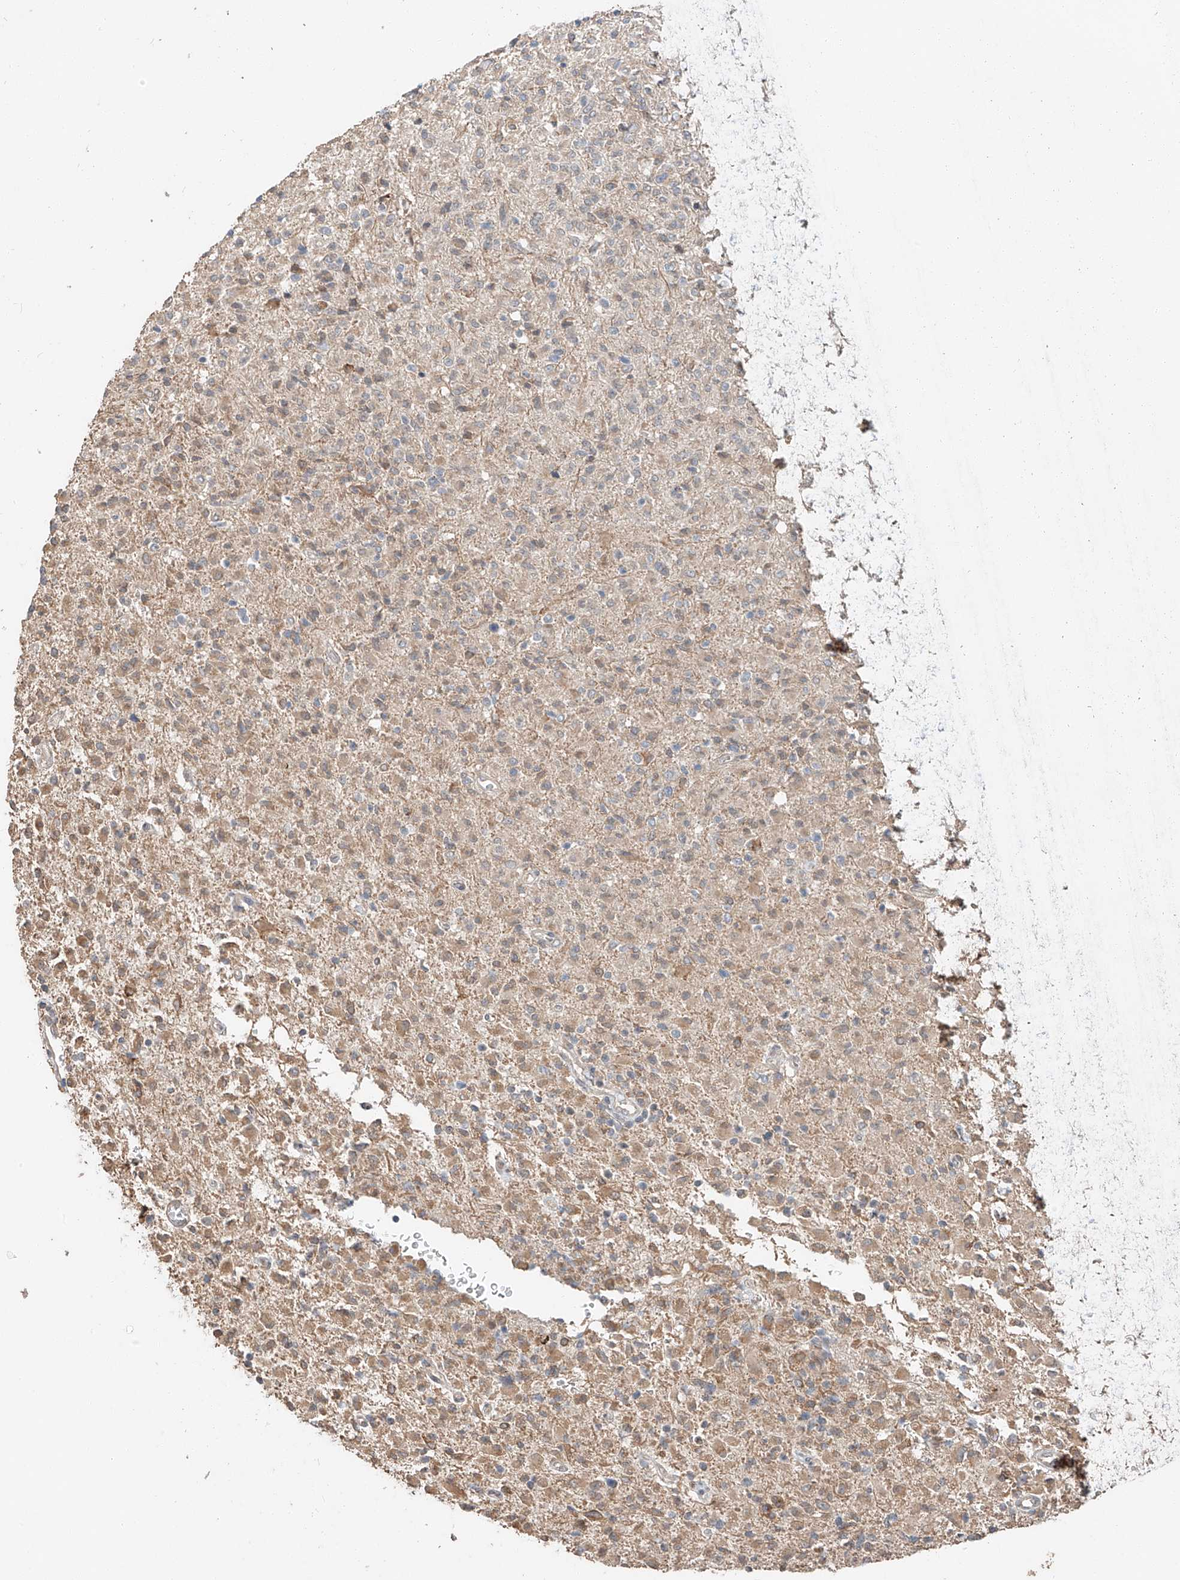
{"staining": {"intensity": "weak", "quantity": "25%-75%", "location": "cytoplasmic/membranous"}, "tissue": "glioma", "cell_type": "Tumor cells", "image_type": "cancer", "snomed": [{"axis": "morphology", "description": "Glioma, malignant, High grade"}, {"axis": "topography", "description": "Brain"}], "caption": "Brown immunohistochemical staining in glioma exhibits weak cytoplasmic/membranous expression in approximately 25%-75% of tumor cells. (DAB = brown stain, brightfield microscopy at high magnification).", "gene": "STX19", "patient": {"sex": "female", "age": 57}}